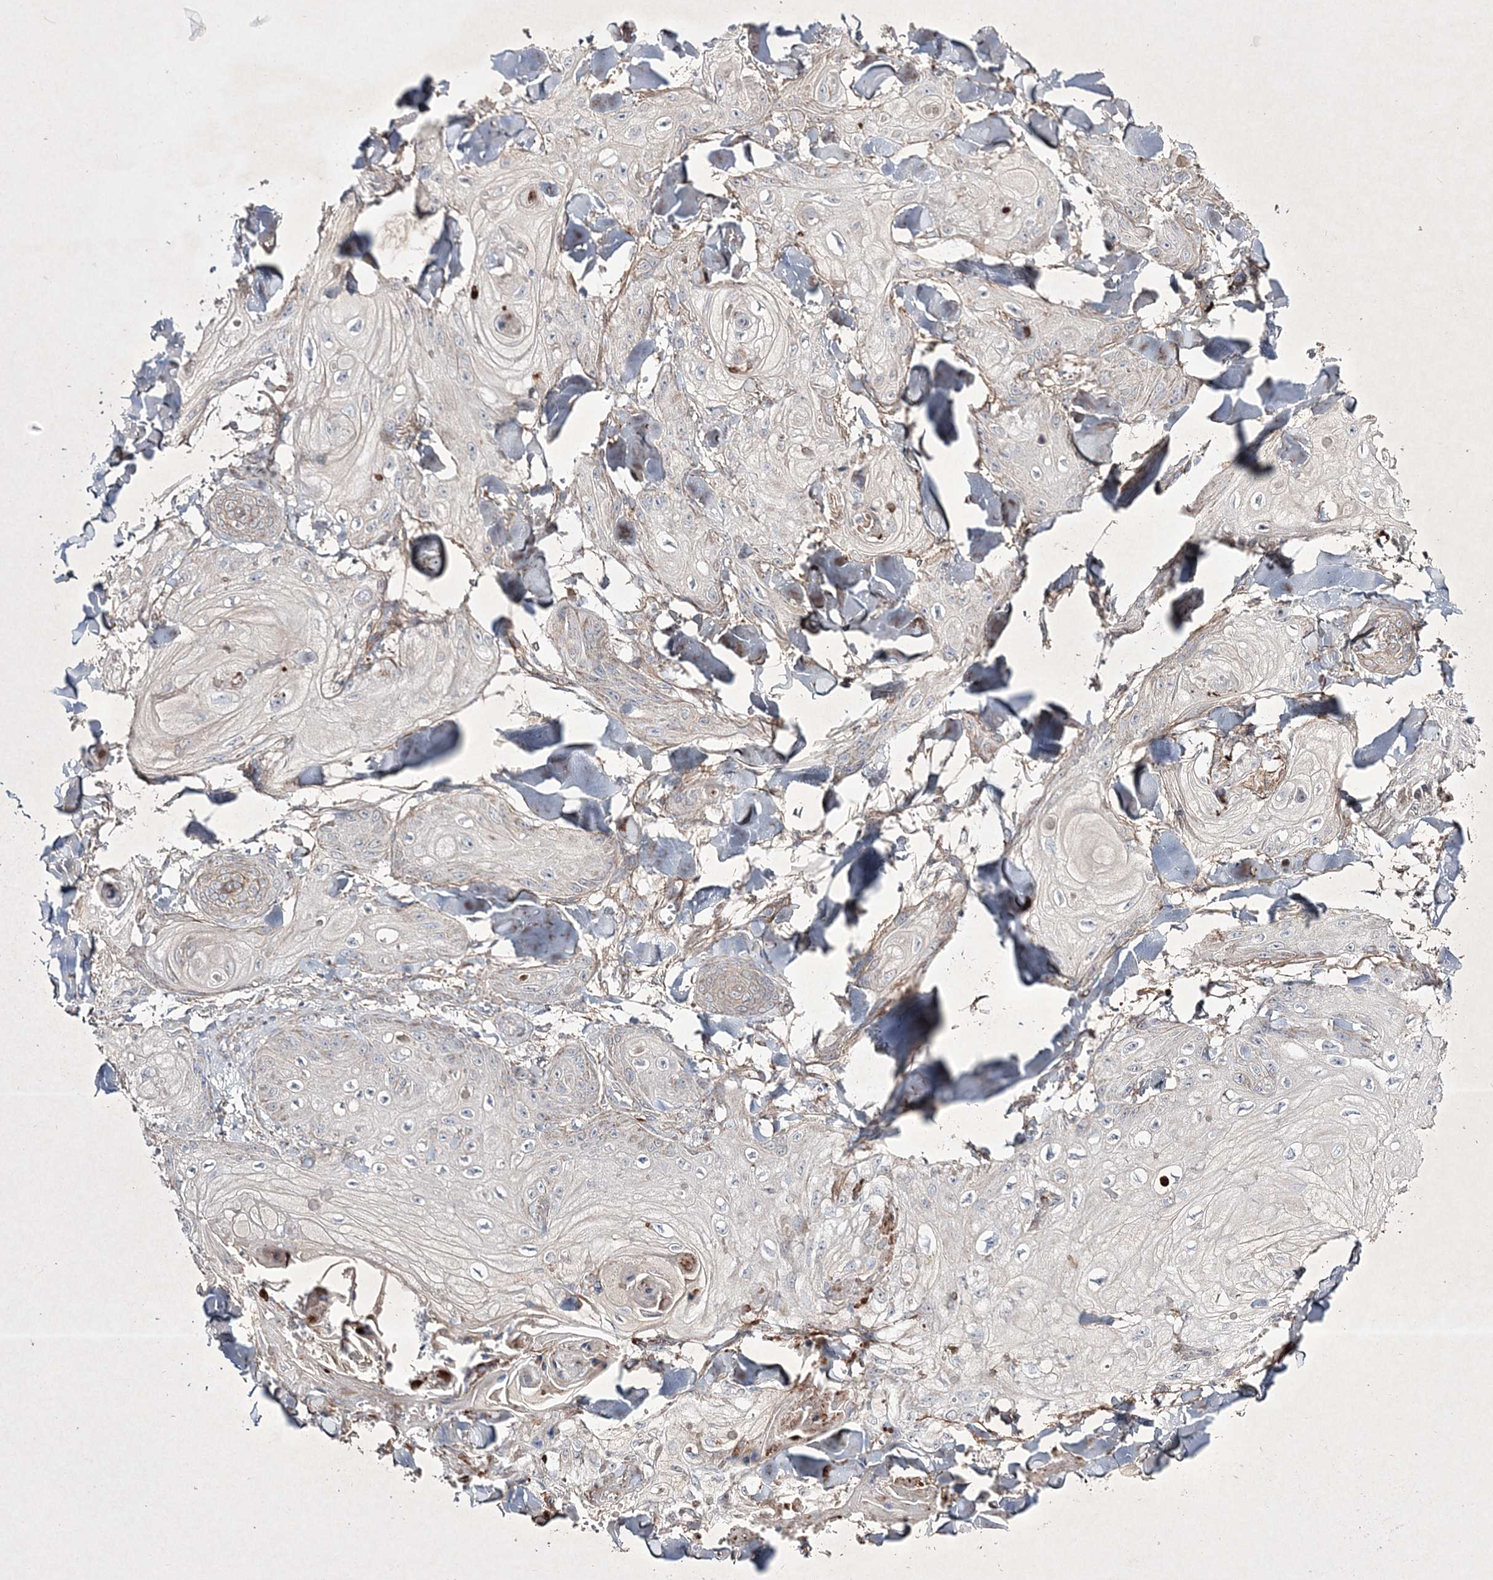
{"staining": {"intensity": "negative", "quantity": "none", "location": "none"}, "tissue": "skin cancer", "cell_type": "Tumor cells", "image_type": "cancer", "snomed": [{"axis": "morphology", "description": "Squamous cell carcinoma, NOS"}, {"axis": "topography", "description": "Skin"}], "caption": "IHC micrograph of skin cancer (squamous cell carcinoma) stained for a protein (brown), which demonstrates no expression in tumor cells. (DAB (3,3'-diaminobenzidine) immunohistochemistry (IHC) with hematoxylin counter stain).", "gene": "RICTOR", "patient": {"sex": "male", "age": 74}}